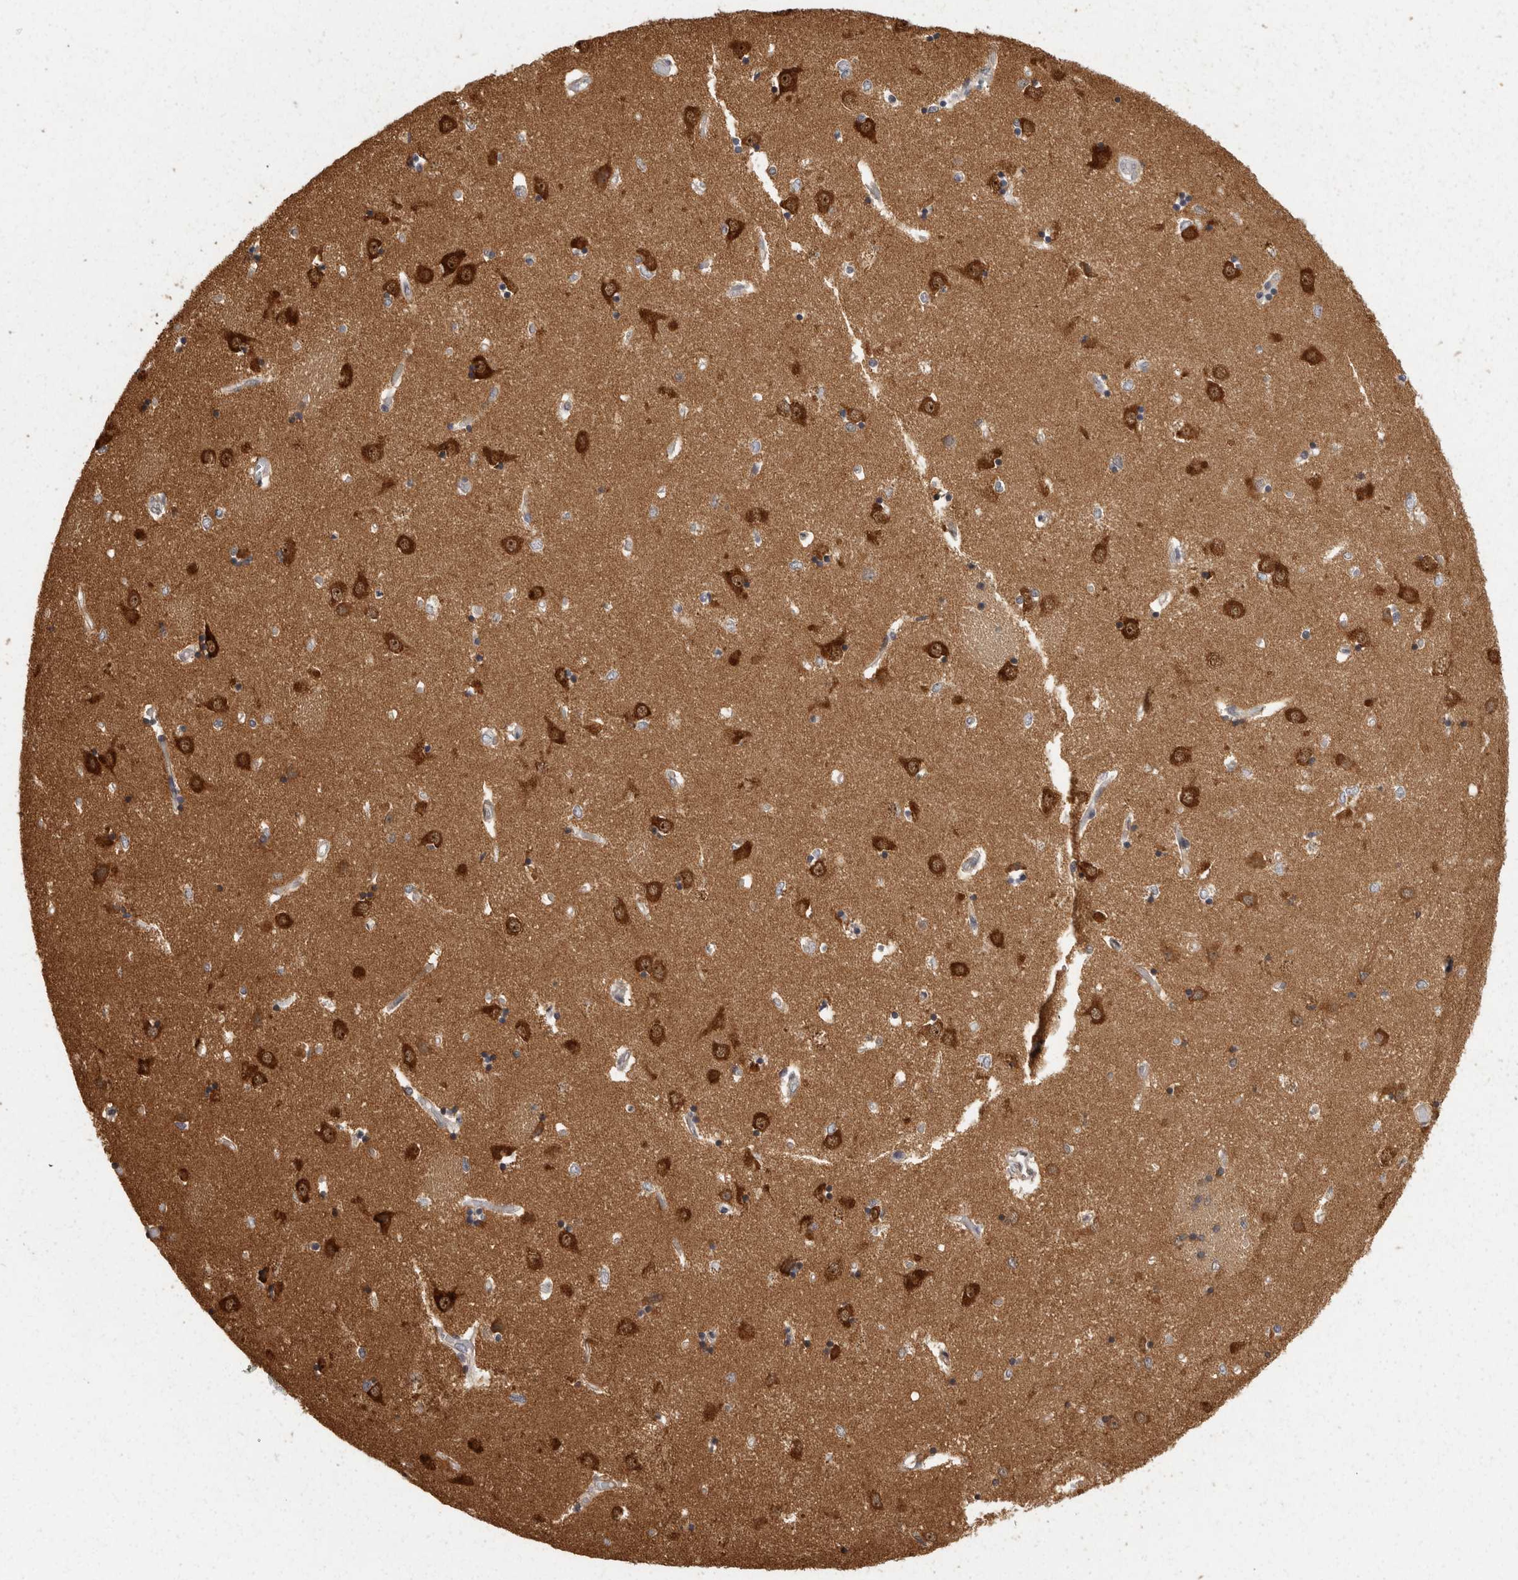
{"staining": {"intensity": "moderate", "quantity": ">75%", "location": "cytoplasmic/membranous"}, "tissue": "caudate", "cell_type": "Glial cells", "image_type": "normal", "snomed": [{"axis": "morphology", "description": "Normal tissue, NOS"}, {"axis": "topography", "description": "Lateral ventricle wall"}], "caption": "Glial cells show medium levels of moderate cytoplasmic/membranous expression in about >75% of cells in unremarkable human caudate. The protein is stained brown, and the nuclei are stained in blue (DAB (3,3'-diaminobenzidine) IHC with brightfield microscopy, high magnification).", "gene": "BAIAP2", "patient": {"sex": "male", "age": 45}}